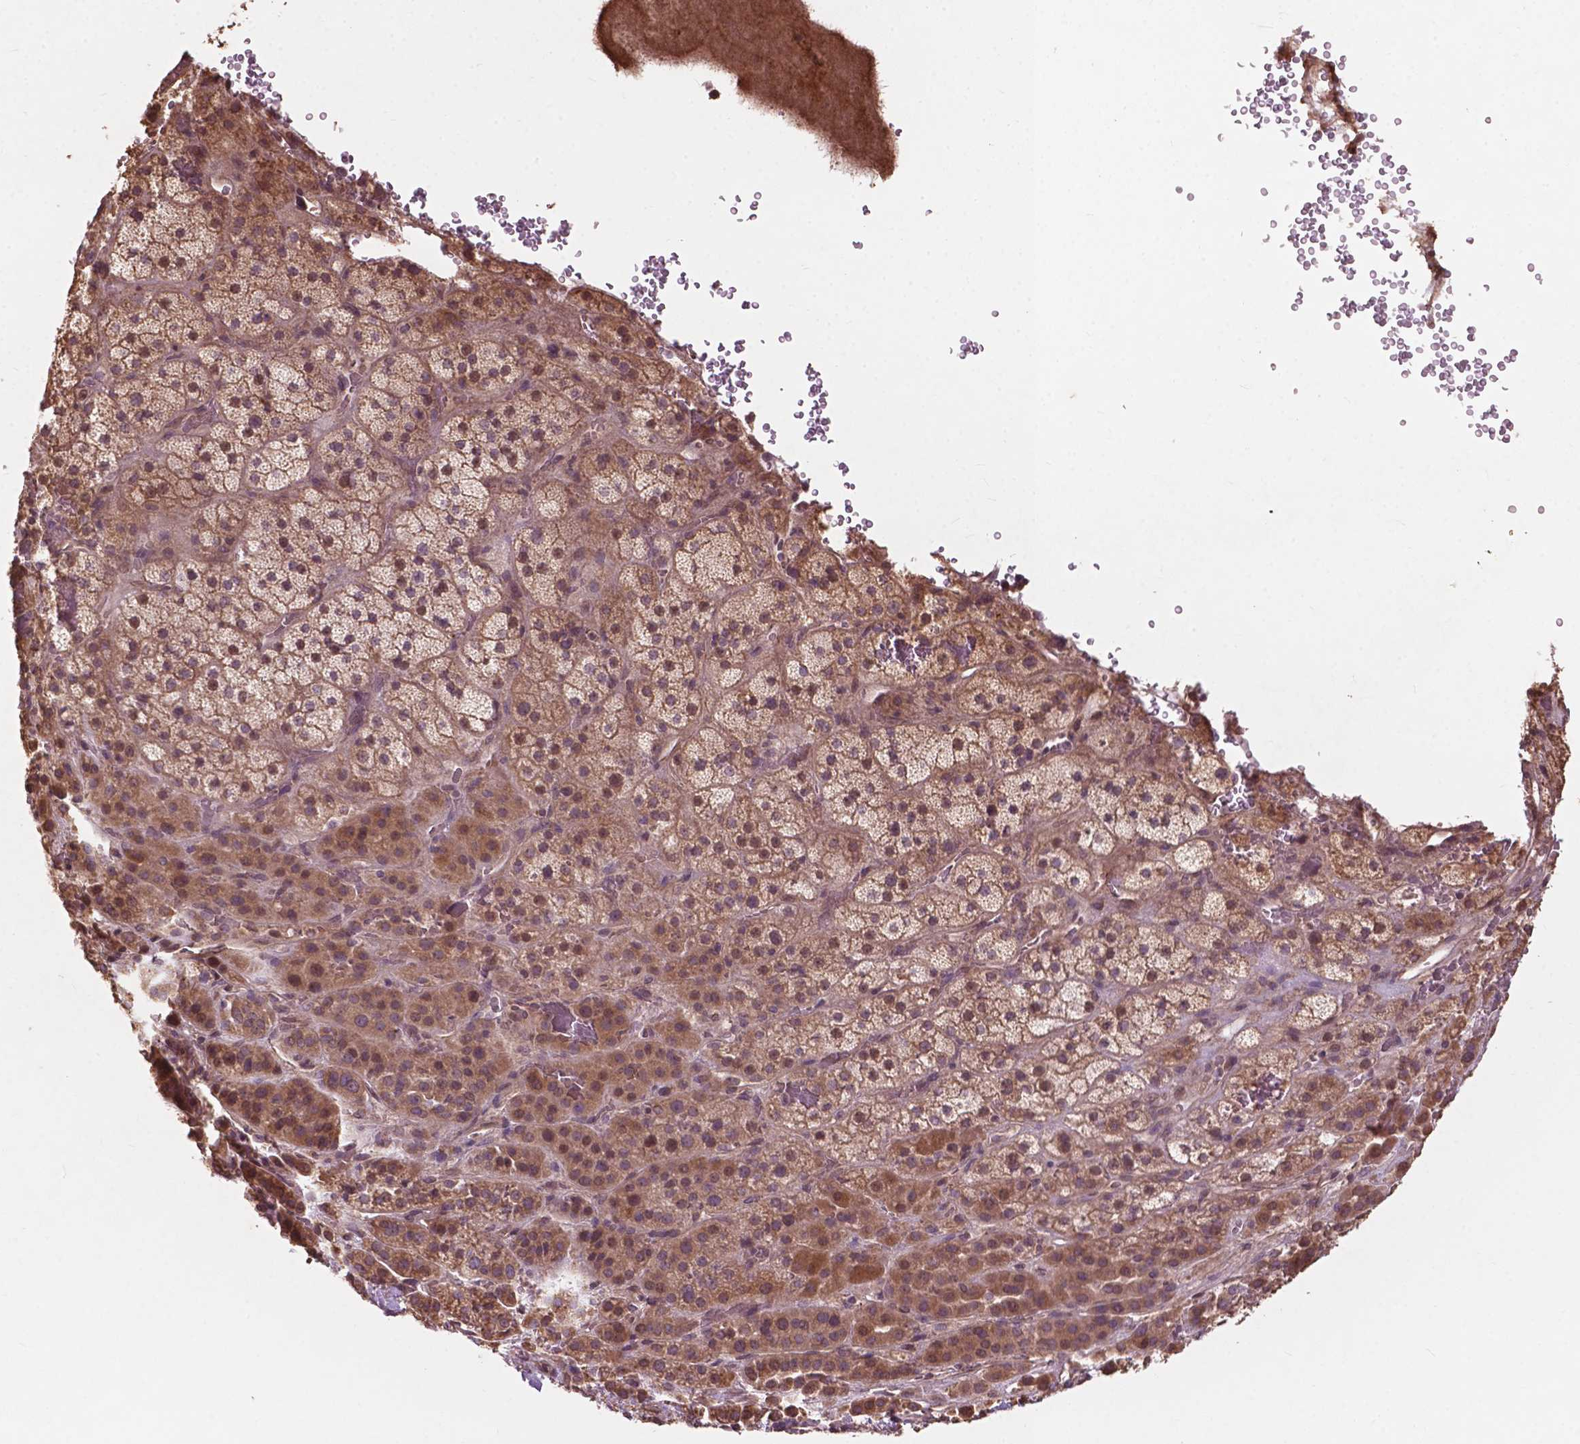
{"staining": {"intensity": "moderate", "quantity": ">75%", "location": "cytoplasmic/membranous"}, "tissue": "adrenal gland", "cell_type": "Glandular cells", "image_type": "normal", "snomed": [{"axis": "morphology", "description": "Normal tissue, NOS"}, {"axis": "topography", "description": "Adrenal gland"}], "caption": "Protein positivity by immunohistochemistry (IHC) displays moderate cytoplasmic/membranous staining in approximately >75% of glandular cells in normal adrenal gland.", "gene": "CDC42BPA", "patient": {"sex": "male", "age": 57}}